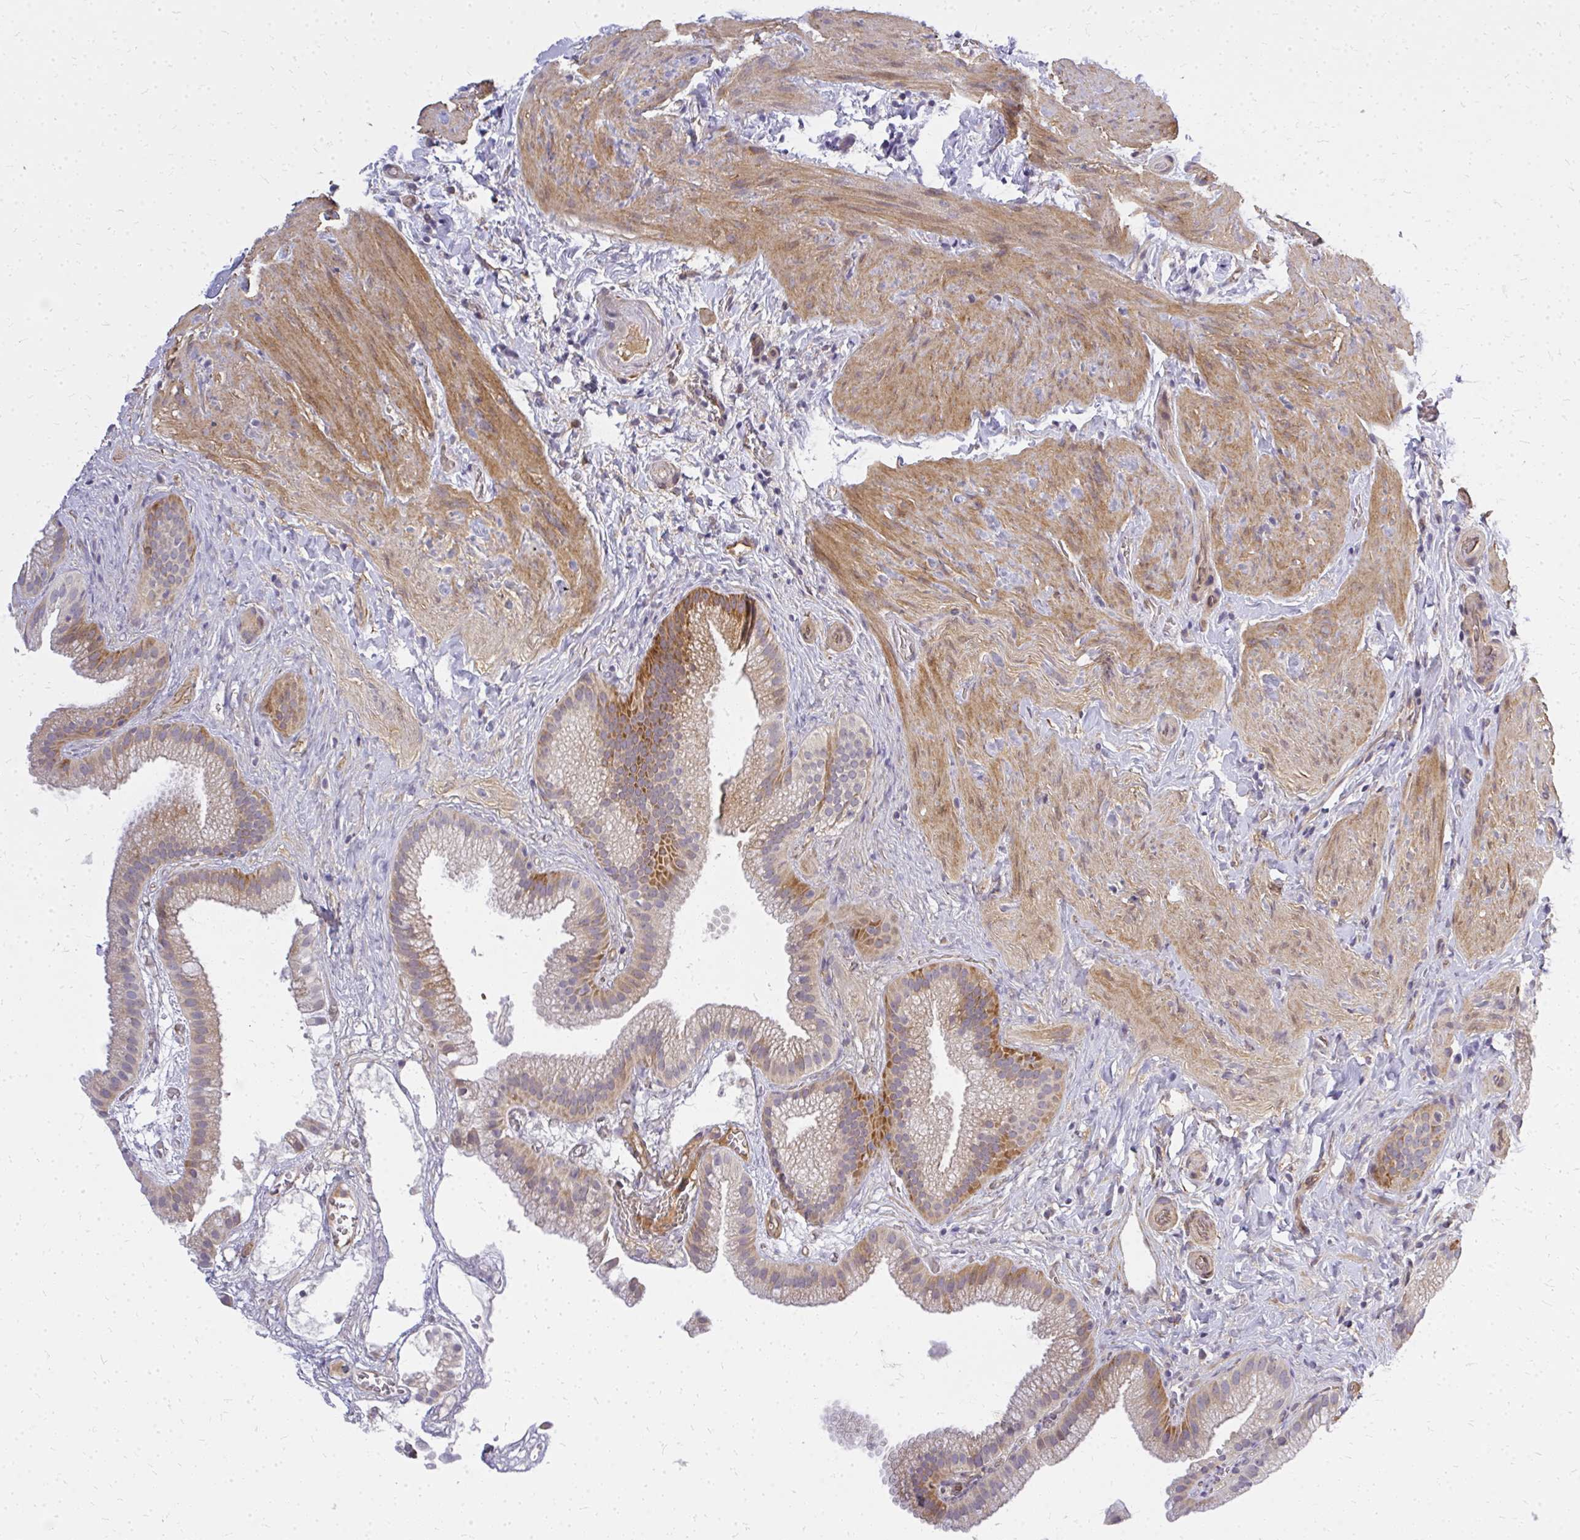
{"staining": {"intensity": "moderate", "quantity": "<25%", "location": "cytoplasmic/membranous"}, "tissue": "gallbladder", "cell_type": "Glandular cells", "image_type": "normal", "snomed": [{"axis": "morphology", "description": "Normal tissue, NOS"}, {"axis": "topography", "description": "Gallbladder"}], "caption": "Benign gallbladder displays moderate cytoplasmic/membranous positivity in approximately <25% of glandular cells, visualized by immunohistochemistry.", "gene": "ENSG00000258472", "patient": {"sex": "female", "age": 63}}